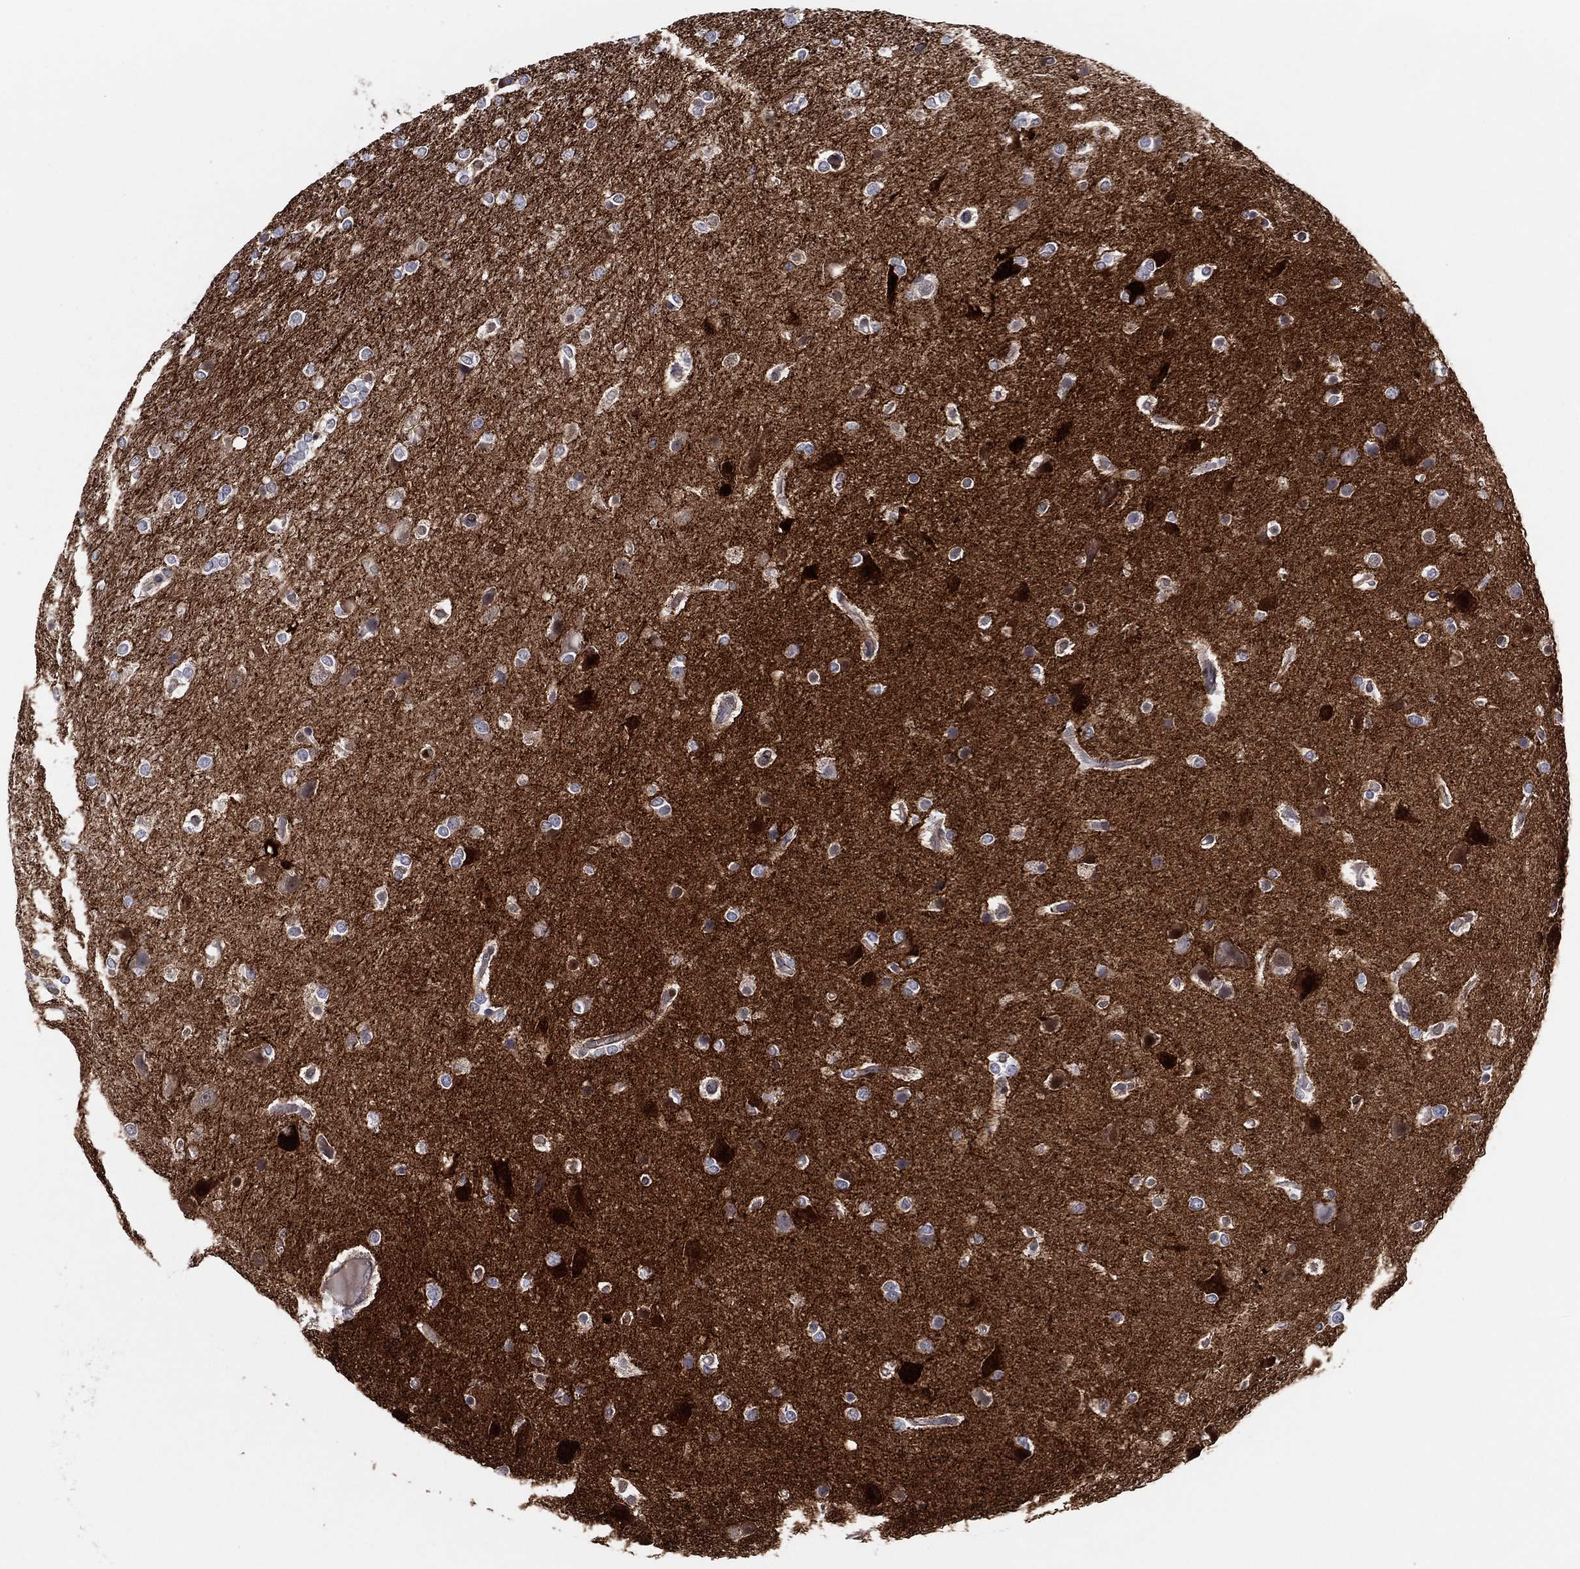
{"staining": {"intensity": "negative", "quantity": "none", "location": "none"}, "tissue": "glioma", "cell_type": "Tumor cells", "image_type": "cancer", "snomed": [{"axis": "morphology", "description": "Glioma, malignant, High grade"}, {"axis": "topography", "description": "Brain"}], "caption": "This is an immunohistochemistry (IHC) micrograph of high-grade glioma (malignant). There is no positivity in tumor cells.", "gene": "SNCG", "patient": {"sex": "female", "age": 61}}